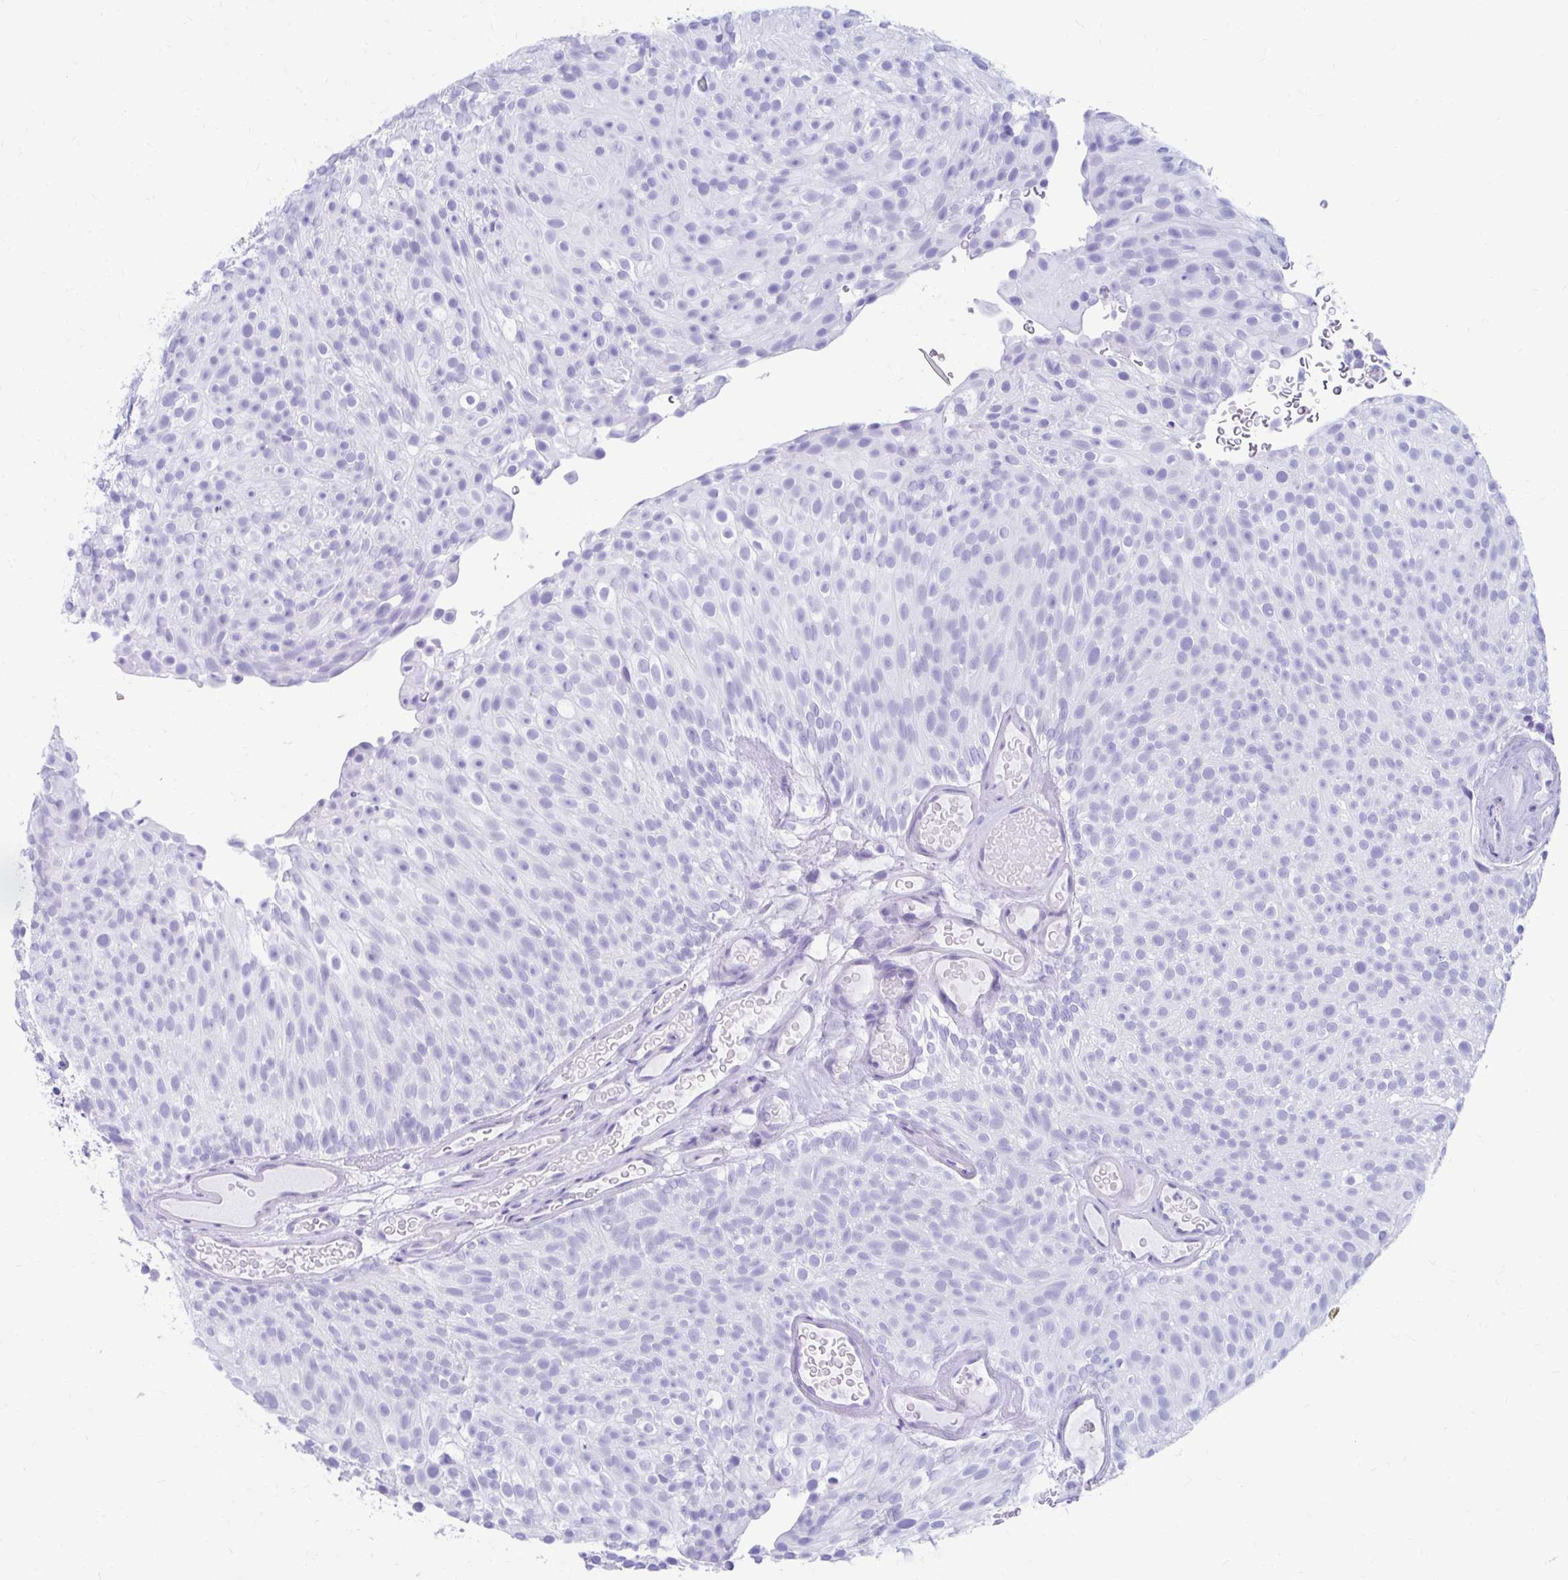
{"staining": {"intensity": "negative", "quantity": "none", "location": "none"}, "tissue": "urothelial cancer", "cell_type": "Tumor cells", "image_type": "cancer", "snomed": [{"axis": "morphology", "description": "Urothelial carcinoma, Low grade"}, {"axis": "topography", "description": "Urinary bladder"}], "caption": "High magnification brightfield microscopy of urothelial cancer stained with DAB (brown) and counterstained with hematoxylin (blue): tumor cells show no significant expression.", "gene": "NSG2", "patient": {"sex": "male", "age": 78}}